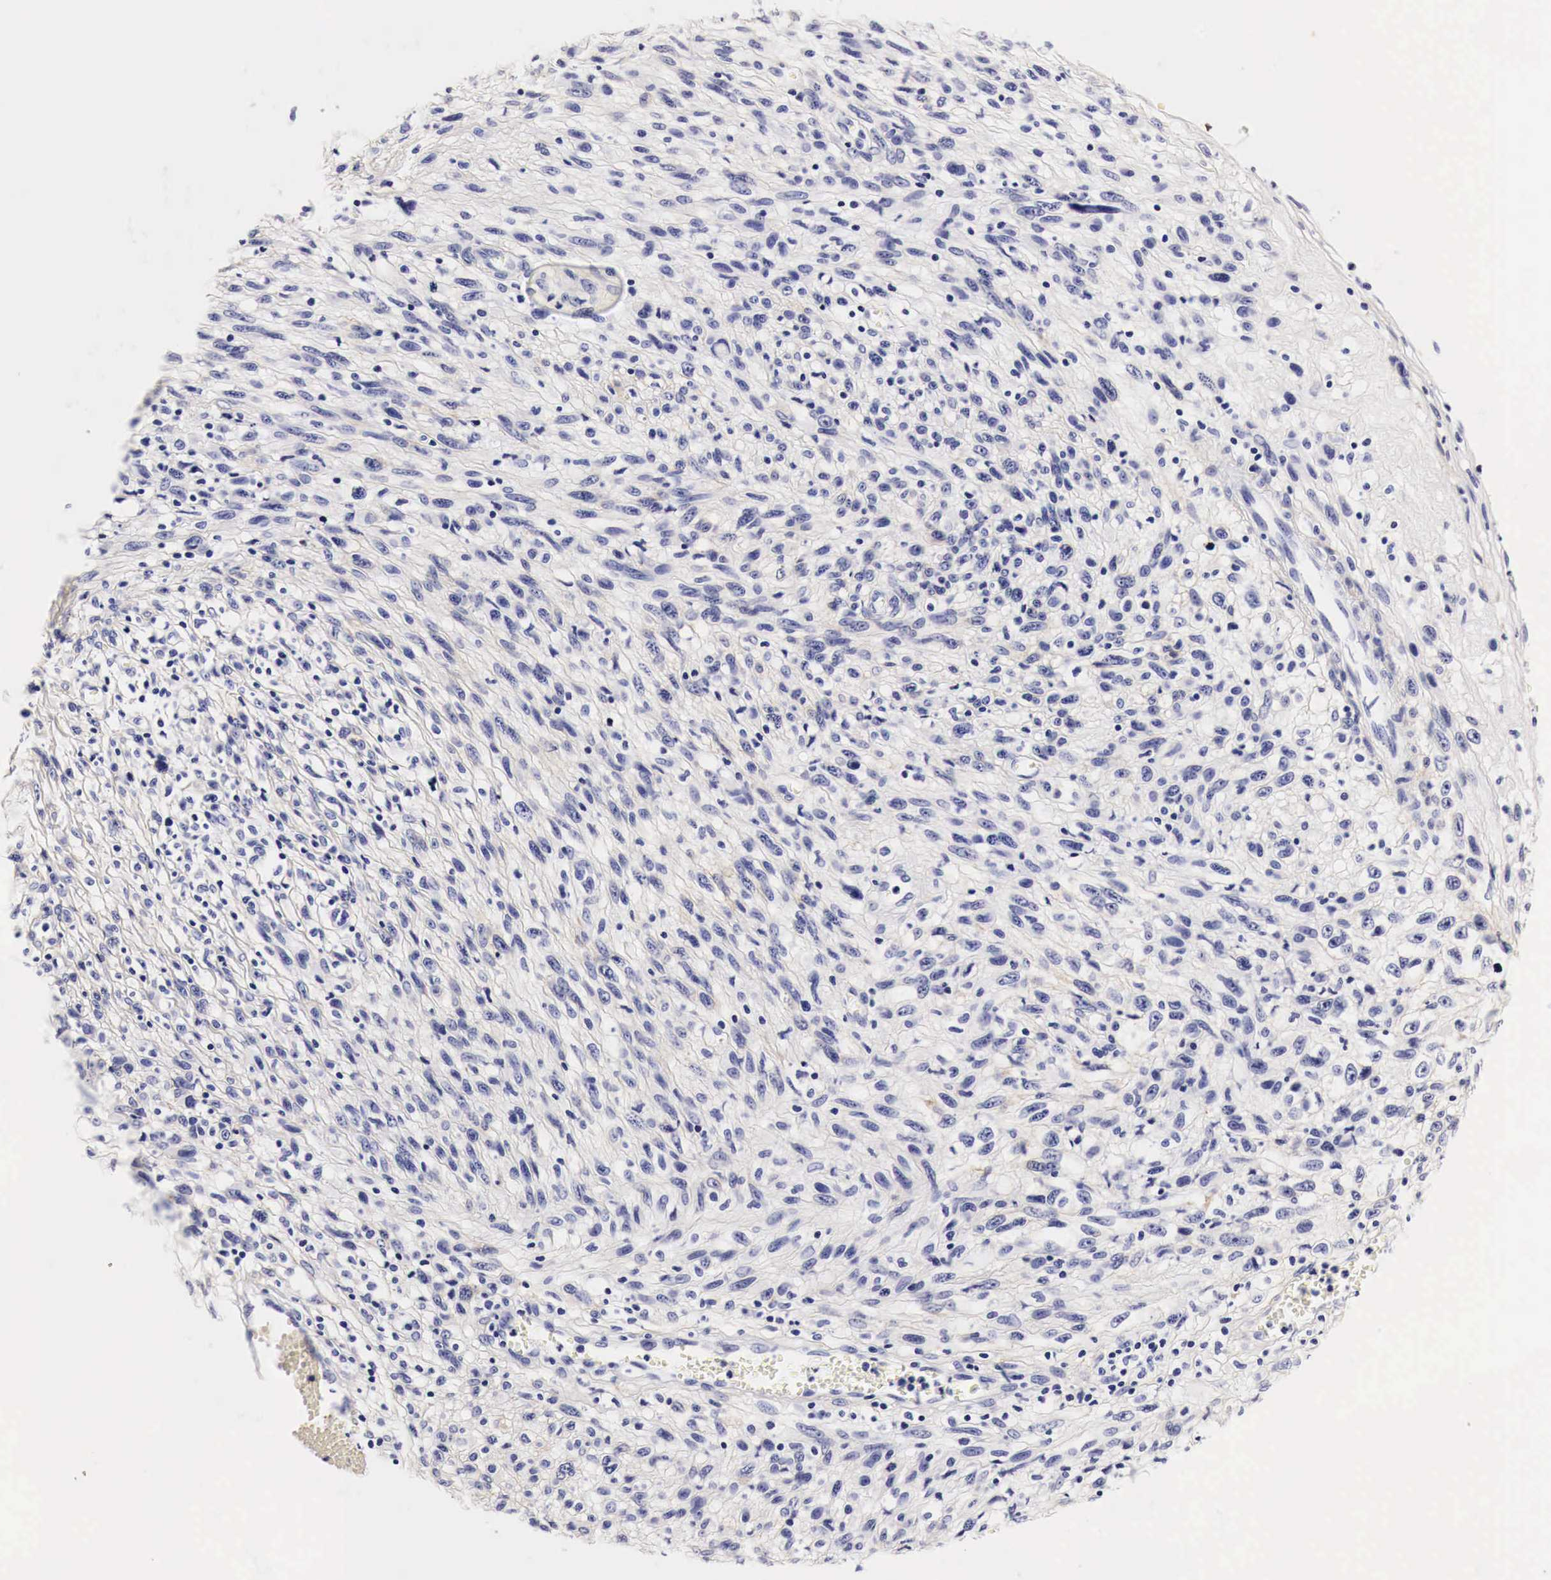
{"staining": {"intensity": "negative", "quantity": "none", "location": "none"}, "tissue": "melanoma", "cell_type": "Tumor cells", "image_type": "cancer", "snomed": [{"axis": "morphology", "description": "Malignant melanoma, NOS"}, {"axis": "topography", "description": "Skin"}], "caption": "Malignant melanoma was stained to show a protein in brown. There is no significant expression in tumor cells. Brightfield microscopy of immunohistochemistry (IHC) stained with DAB (brown) and hematoxylin (blue), captured at high magnification.", "gene": "EGFR", "patient": {"sex": "male", "age": 51}}